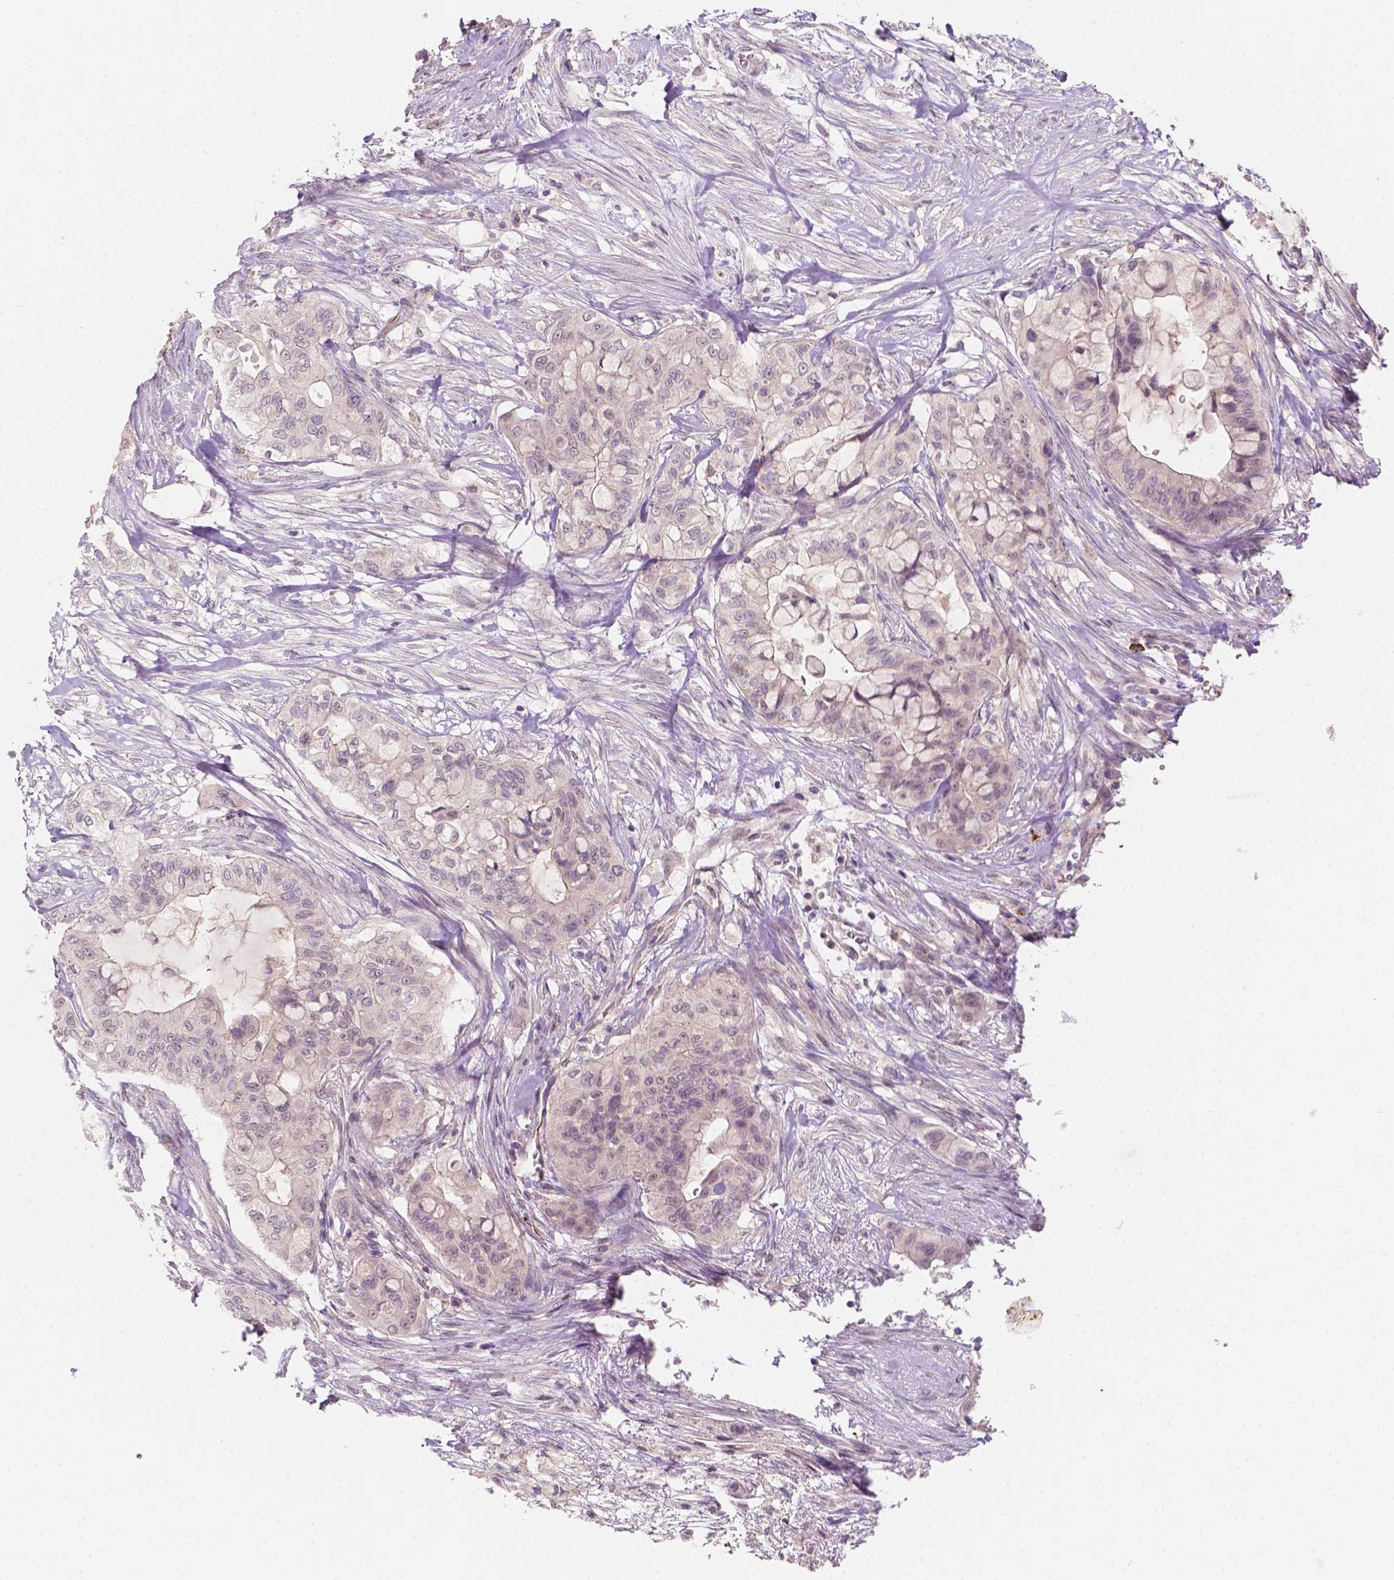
{"staining": {"intensity": "negative", "quantity": "none", "location": "none"}, "tissue": "pancreatic cancer", "cell_type": "Tumor cells", "image_type": "cancer", "snomed": [{"axis": "morphology", "description": "Adenocarcinoma, NOS"}, {"axis": "topography", "description": "Pancreas"}], "caption": "Adenocarcinoma (pancreatic) stained for a protein using immunohistochemistry reveals no expression tumor cells.", "gene": "SIRT2", "patient": {"sex": "male", "age": 71}}